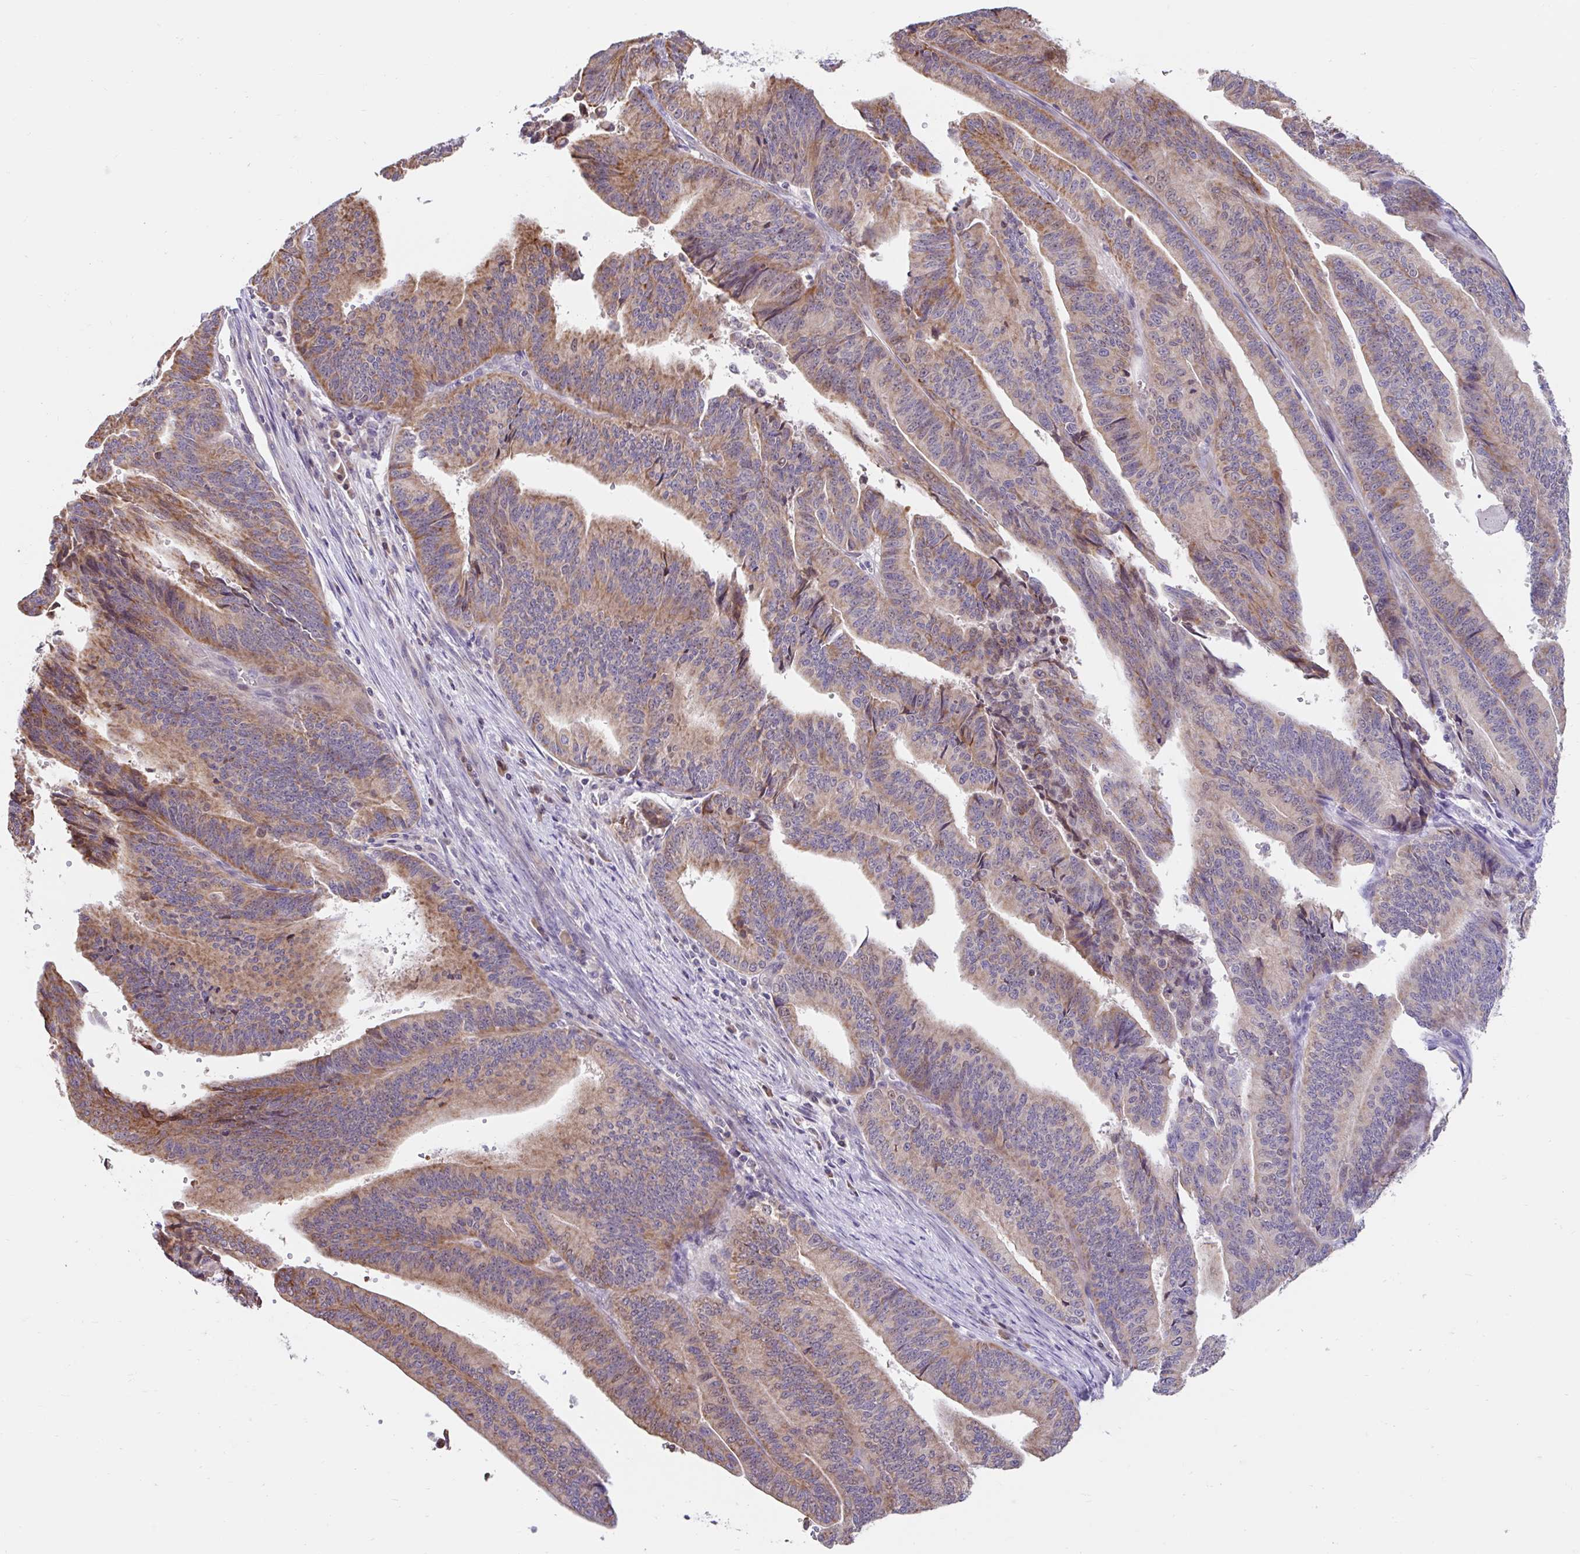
{"staining": {"intensity": "moderate", "quantity": ">75%", "location": "cytoplasmic/membranous"}, "tissue": "endometrial cancer", "cell_type": "Tumor cells", "image_type": "cancer", "snomed": [{"axis": "morphology", "description": "Adenocarcinoma, NOS"}, {"axis": "topography", "description": "Endometrium"}], "caption": "The histopathology image demonstrates immunohistochemical staining of adenocarcinoma (endometrial). There is moderate cytoplasmic/membranous staining is present in approximately >75% of tumor cells.", "gene": "NT5C1B", "patient": {"sex": "female", "age": 65}}